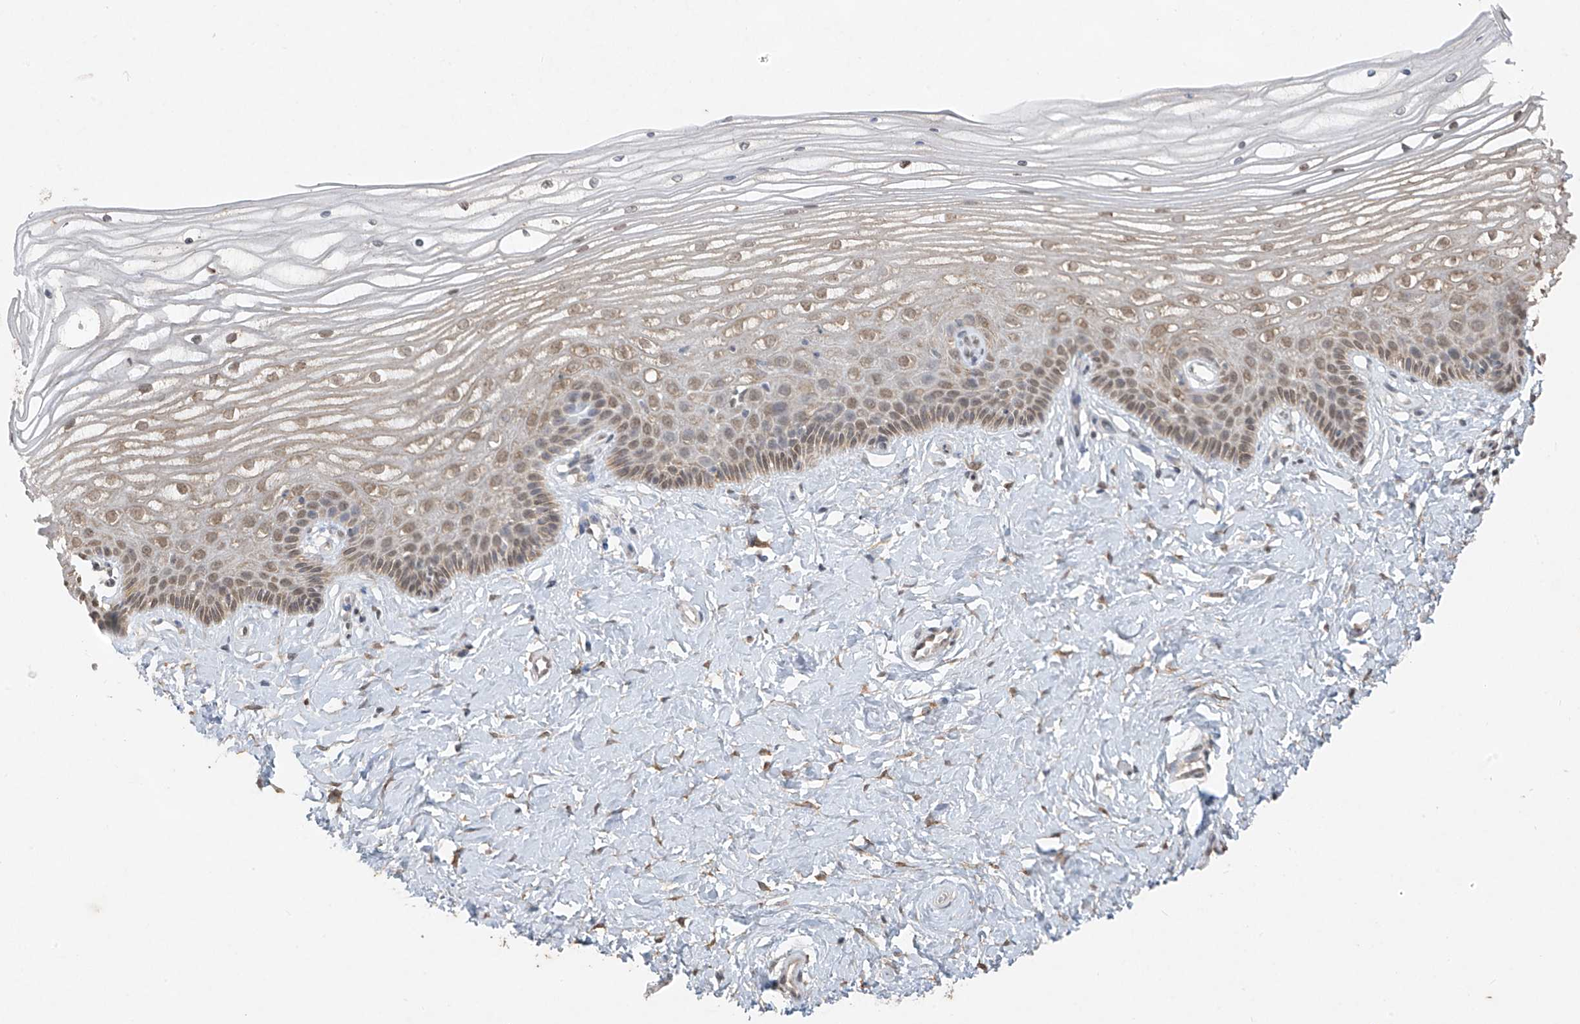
{"staining": {"intensity": "moderate", "quantity": "25%-75%", "location": "cytoplasmic/membranous"}, "tissue": "vagina", "cell_type": "Squamous epithelial cells", "image_type": "normal", "snomed": [{"axis": "morphology", "description": "Normal tissue, NOS"}, {"axis": "topography", "description": "Vagina"}, {"axis": "topography", "description": "Cervix"}], "caption": "Immunohistochemistry (DAB (3,3'-diaminobenzidine)) staining of benign vagina demonstrates moderate cytoplasmic/membranous protein positivity in approximately 25%-75% of squamous epithelial cells.", "gene": "TFEC", "patient": {"sex": "female", "age": 40}}